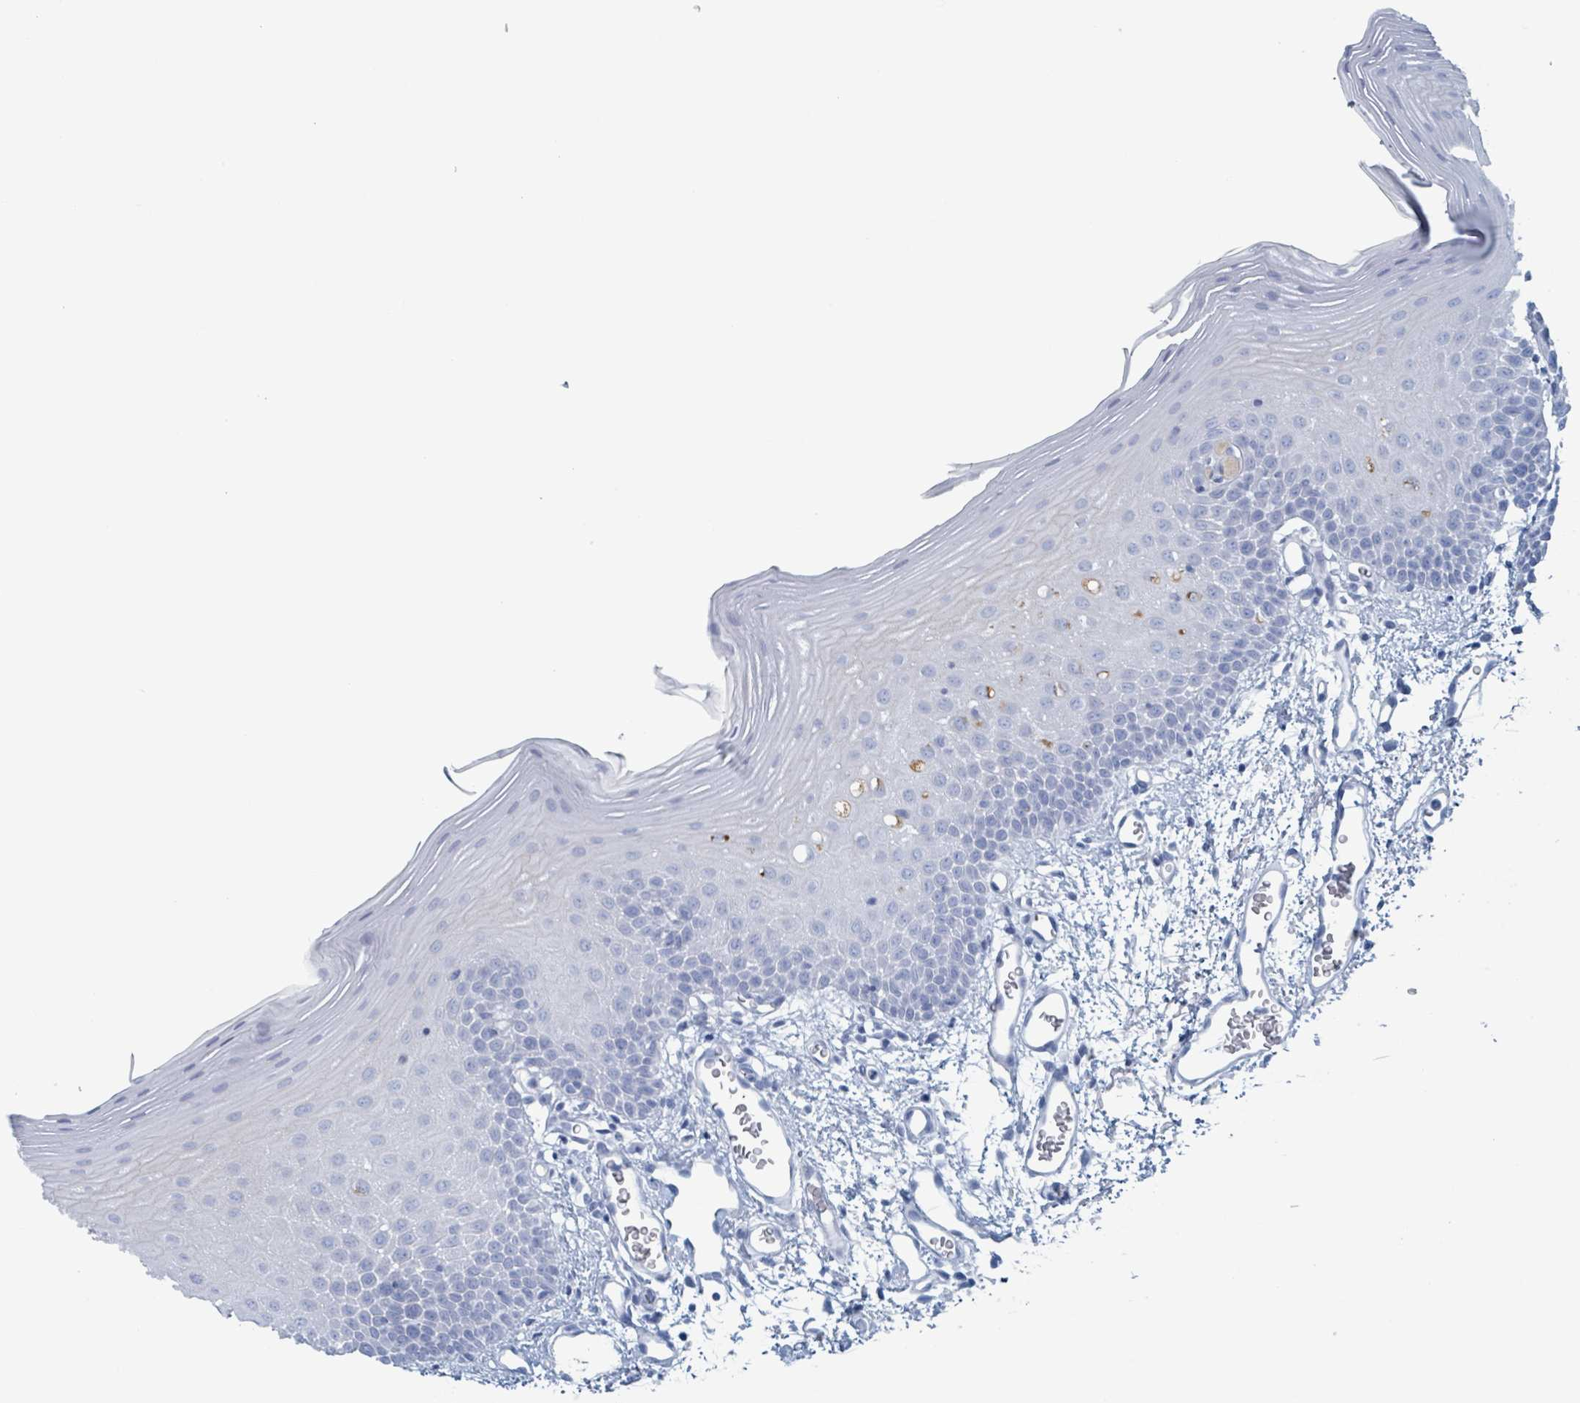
{"staining": {"intensity": "negative", "quantity": "none", "location": "none"}, "tissue": "oral mucosa", "cell_type": "Squamous epithelial cells", "image_type": "normal", "snomed": [{"axis": "morphology", "description": "Normal tissue, NOS"}, {"axis": "topography", "description": "Oral tissue"}], "caption": "Immunohistochemistry (IHC) photomicrograph of normal oral mucosa: oral mucosa stained with DAB exhibits no significant protein positivity in squamous epithelial cells. (Brightfield microscopy of DAB IHC at high magnification).", "gene": "KLK4", "patient": {"sex": "female", "age": 70}}